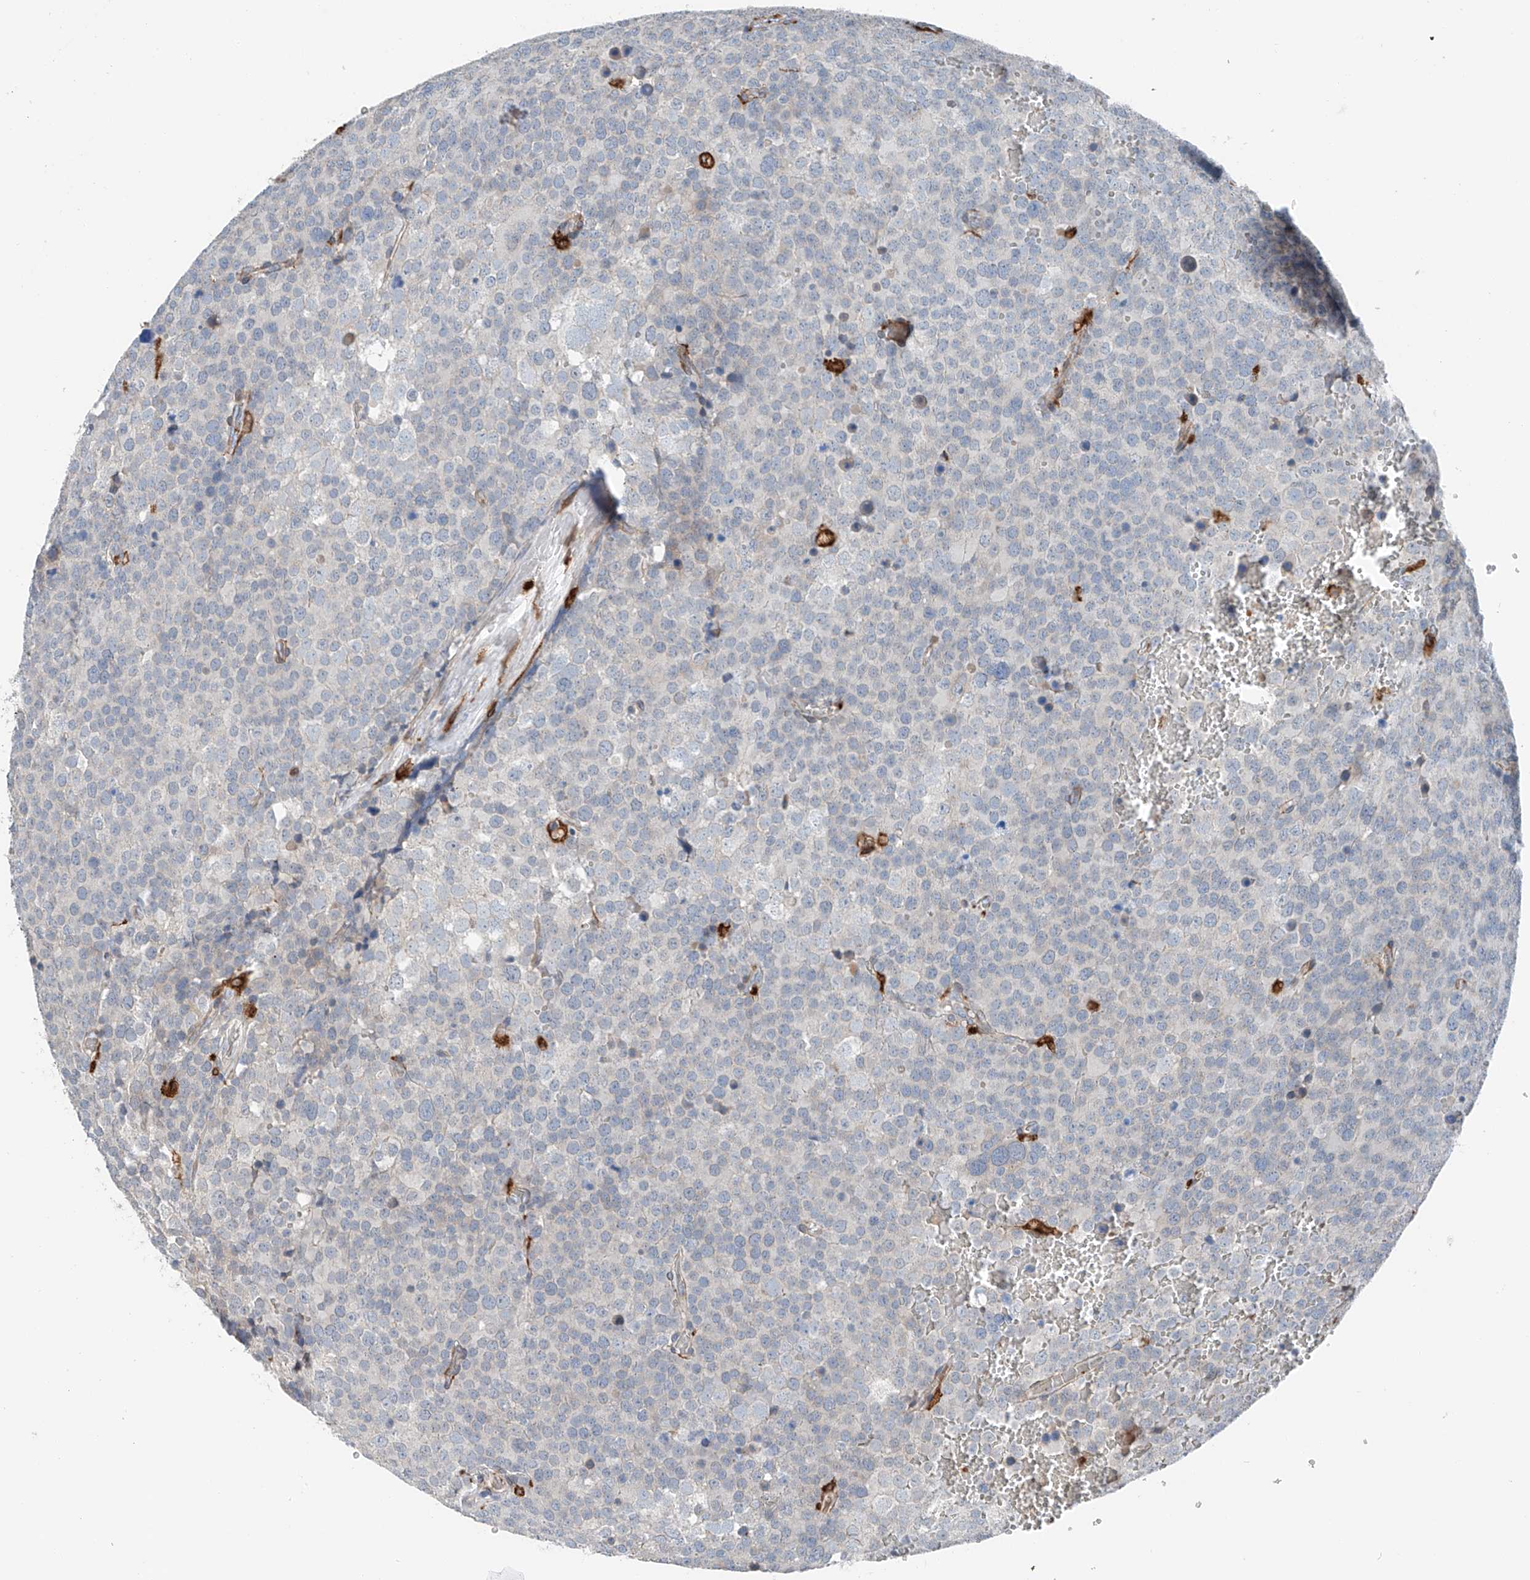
{"staining": {"intensity": "negative", "quantity": "none", "location": "none"}, "tissue": "testis cancer", "cell_type": "Tumor cells", "image_type": "cancer", "snomed": [{"axis": "morphology", "description": "Seminoma, NOS"}, {"axis": "topography", "description": "Testis"}], "caption": "There is no significant expression in tumor cells of testis seminoma. Brightfield microscopy of immunohistochemistry stained with DAB (3,3'-diaminobenzidine) (brown) and hematoxylin (blue), captured at high magnification.", "gene": "TBXAS1", "patient": {"sex": "male", "age": 71}}